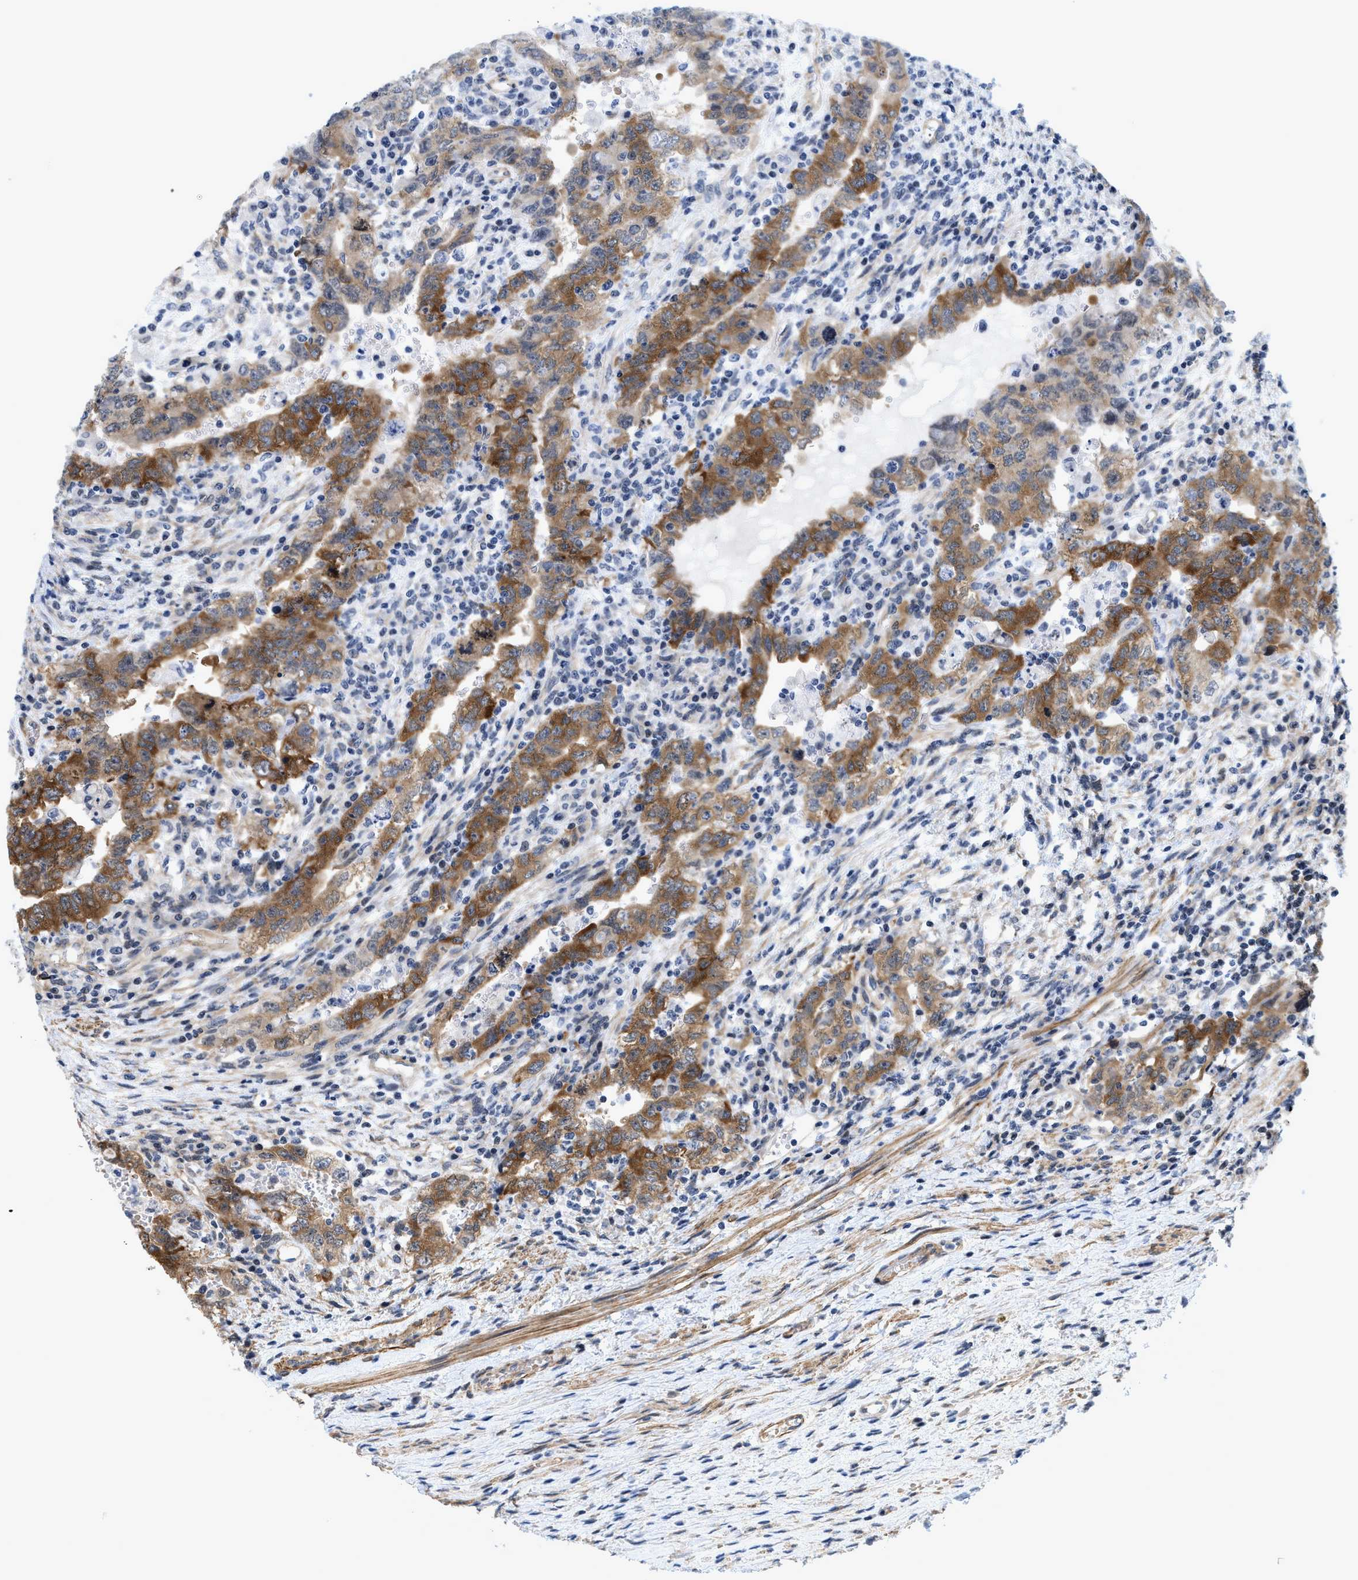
{"staining": {"intensity": "strong", "quantity": "25%-75%", "location": "cytoplasmic/membranous"}, "tissue": "testis cancer", "cell_type": "Tumor cells", "image_type": "cancer", "snomed": [{"axis": "morphology", "description": "Carcinoma, Embryonal, NOS"}, {"axis": "topography", "description": "Testis"}], "caption": "Protein expression analysis of human testis cancer reveals strong cytoplasmic/membranous staining in approximately 25%-75% of tumor cells.", "gene": "GPRASP2", "patient": {"sex": "male", "age": 26}}